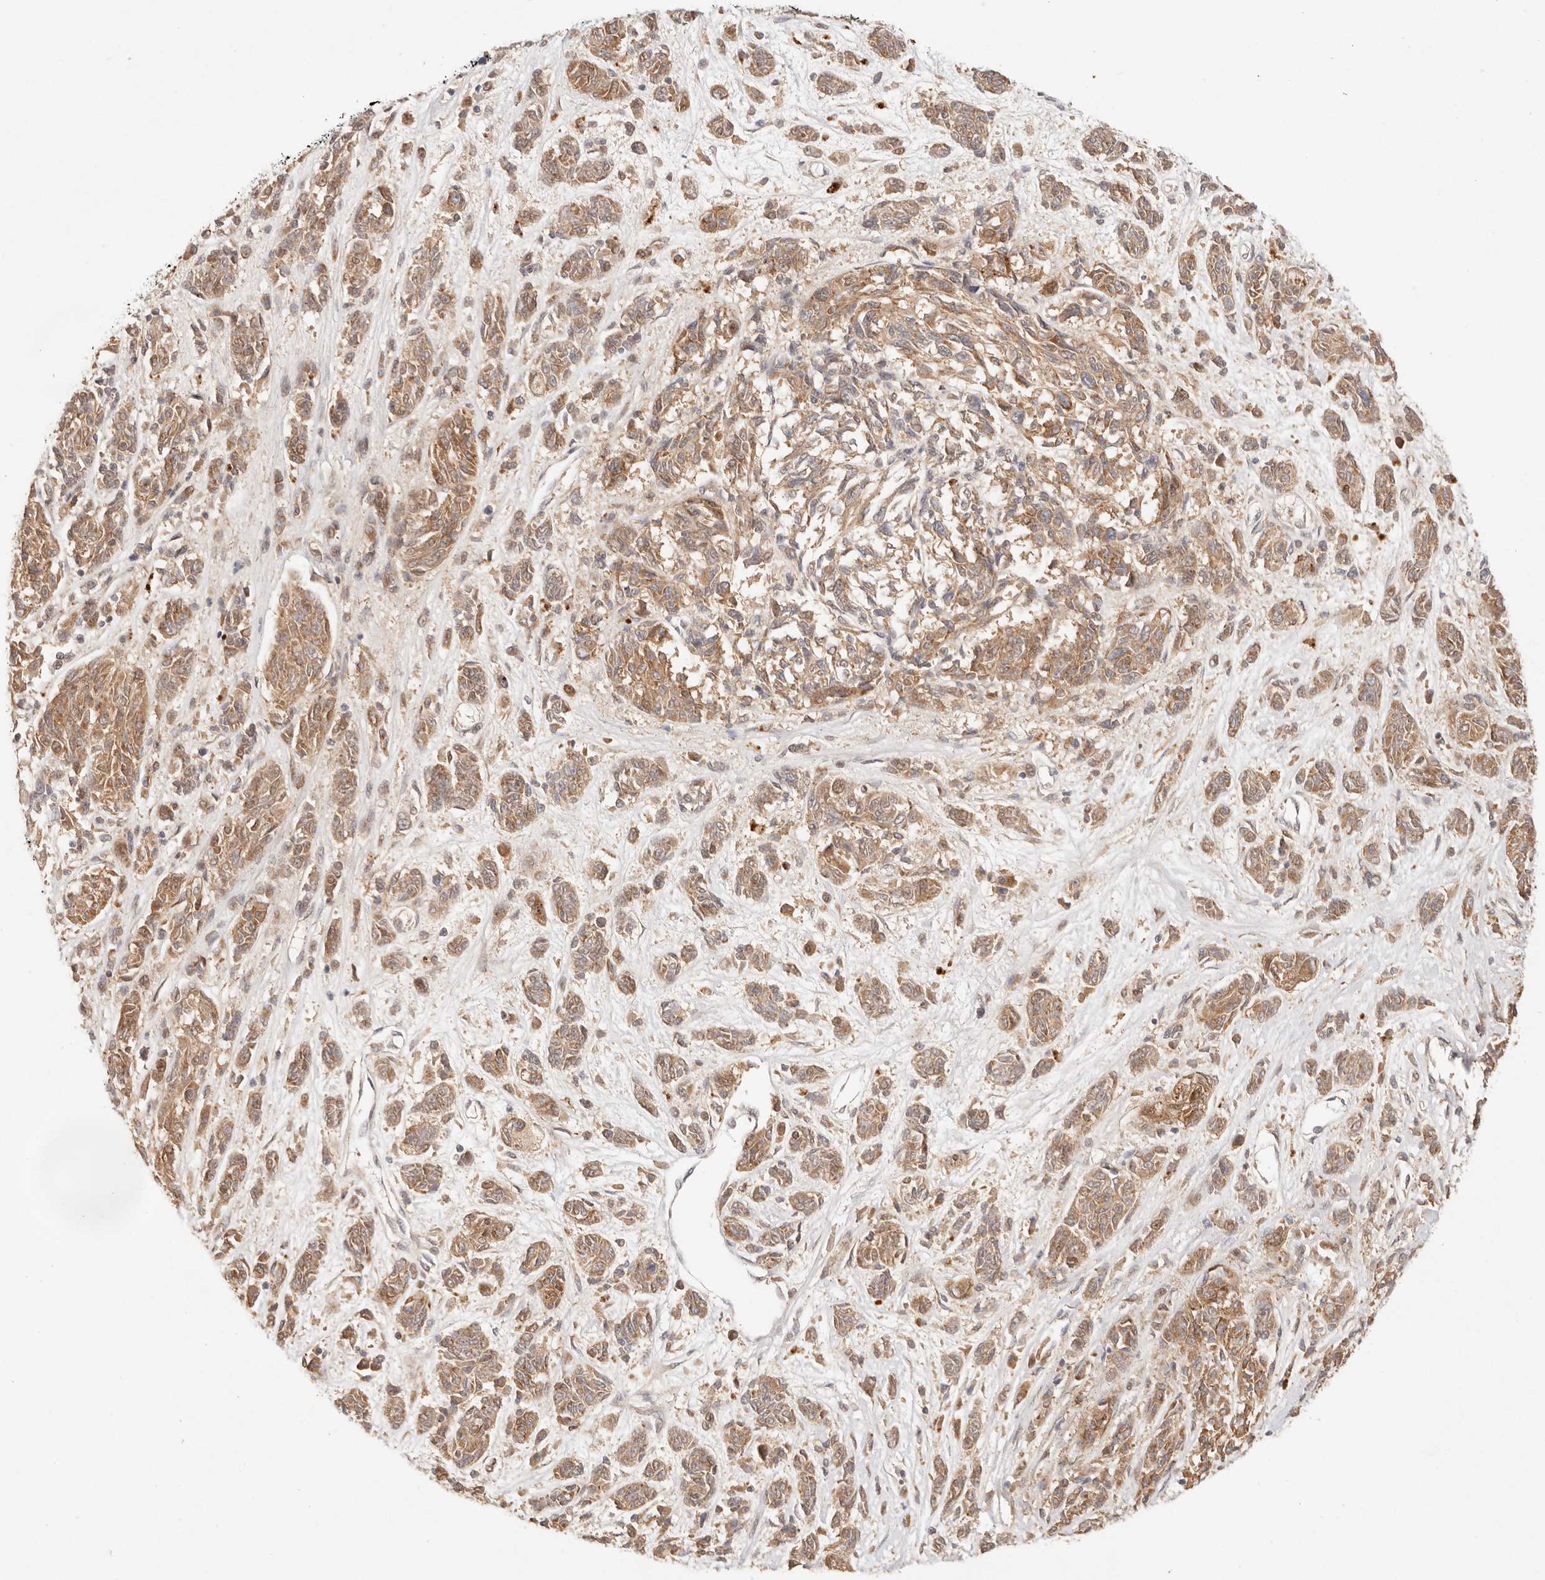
{"staining": {"intensity": "moderate", "quantity": ">75%", "location": "cytoplasmic/membranous"}, "tissue": "melanoma", "cell_type": "Tumor cells", "image_type": "cancer", "snomed": [{"axis": "morphology", "description": "Malignant melanoma, NOS"}, {"axis": "topography", "description": "Skin"}], "caption": "A photomicrograph of human melanoma stained for a protein shows moderate cytoplasmic/membranous brown staining in tumor cells. (brown staining indicates protein expression, while blue staining denotes nuclei).", "gene": "PHLDA3", "patient": {"sex": "male", "age": 53}}